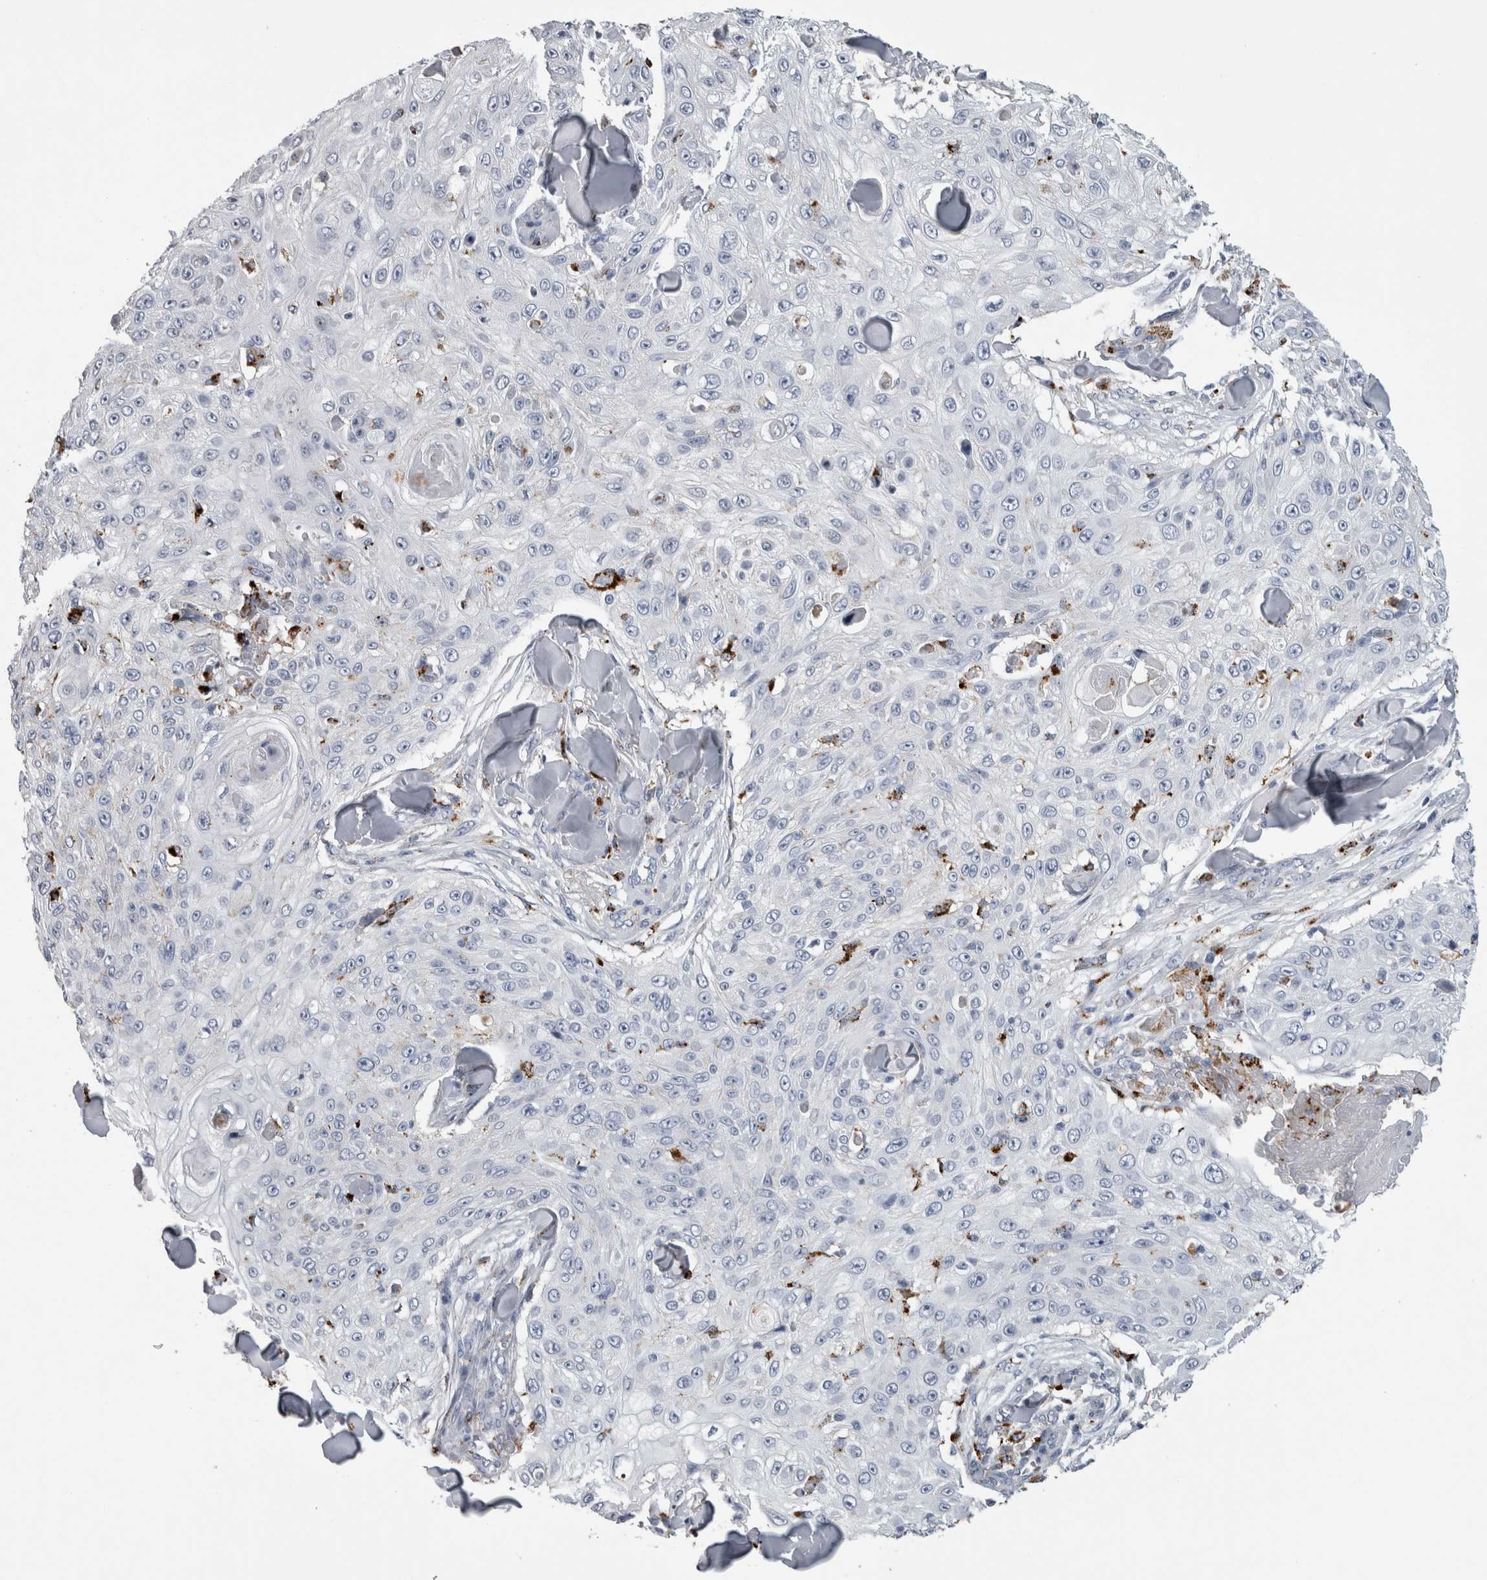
{"staining": {"intensity": "negative", "quantity": "none", "location": "none"}, "tissue": "skin cancer", "cell_type": "Tumor cells", "image_type": "cancer", "snomed": [{"axis": "morphology", "description": "Squamous cell carcinoma, NOS"}, {"axis": "topography", "description": "Skin"}], "caption": "There is no significant staining in tumor cells of squamous cell carcinoma (skin).", "gene": "DPP7", "patient": {"sex": "male", "age": 86}}